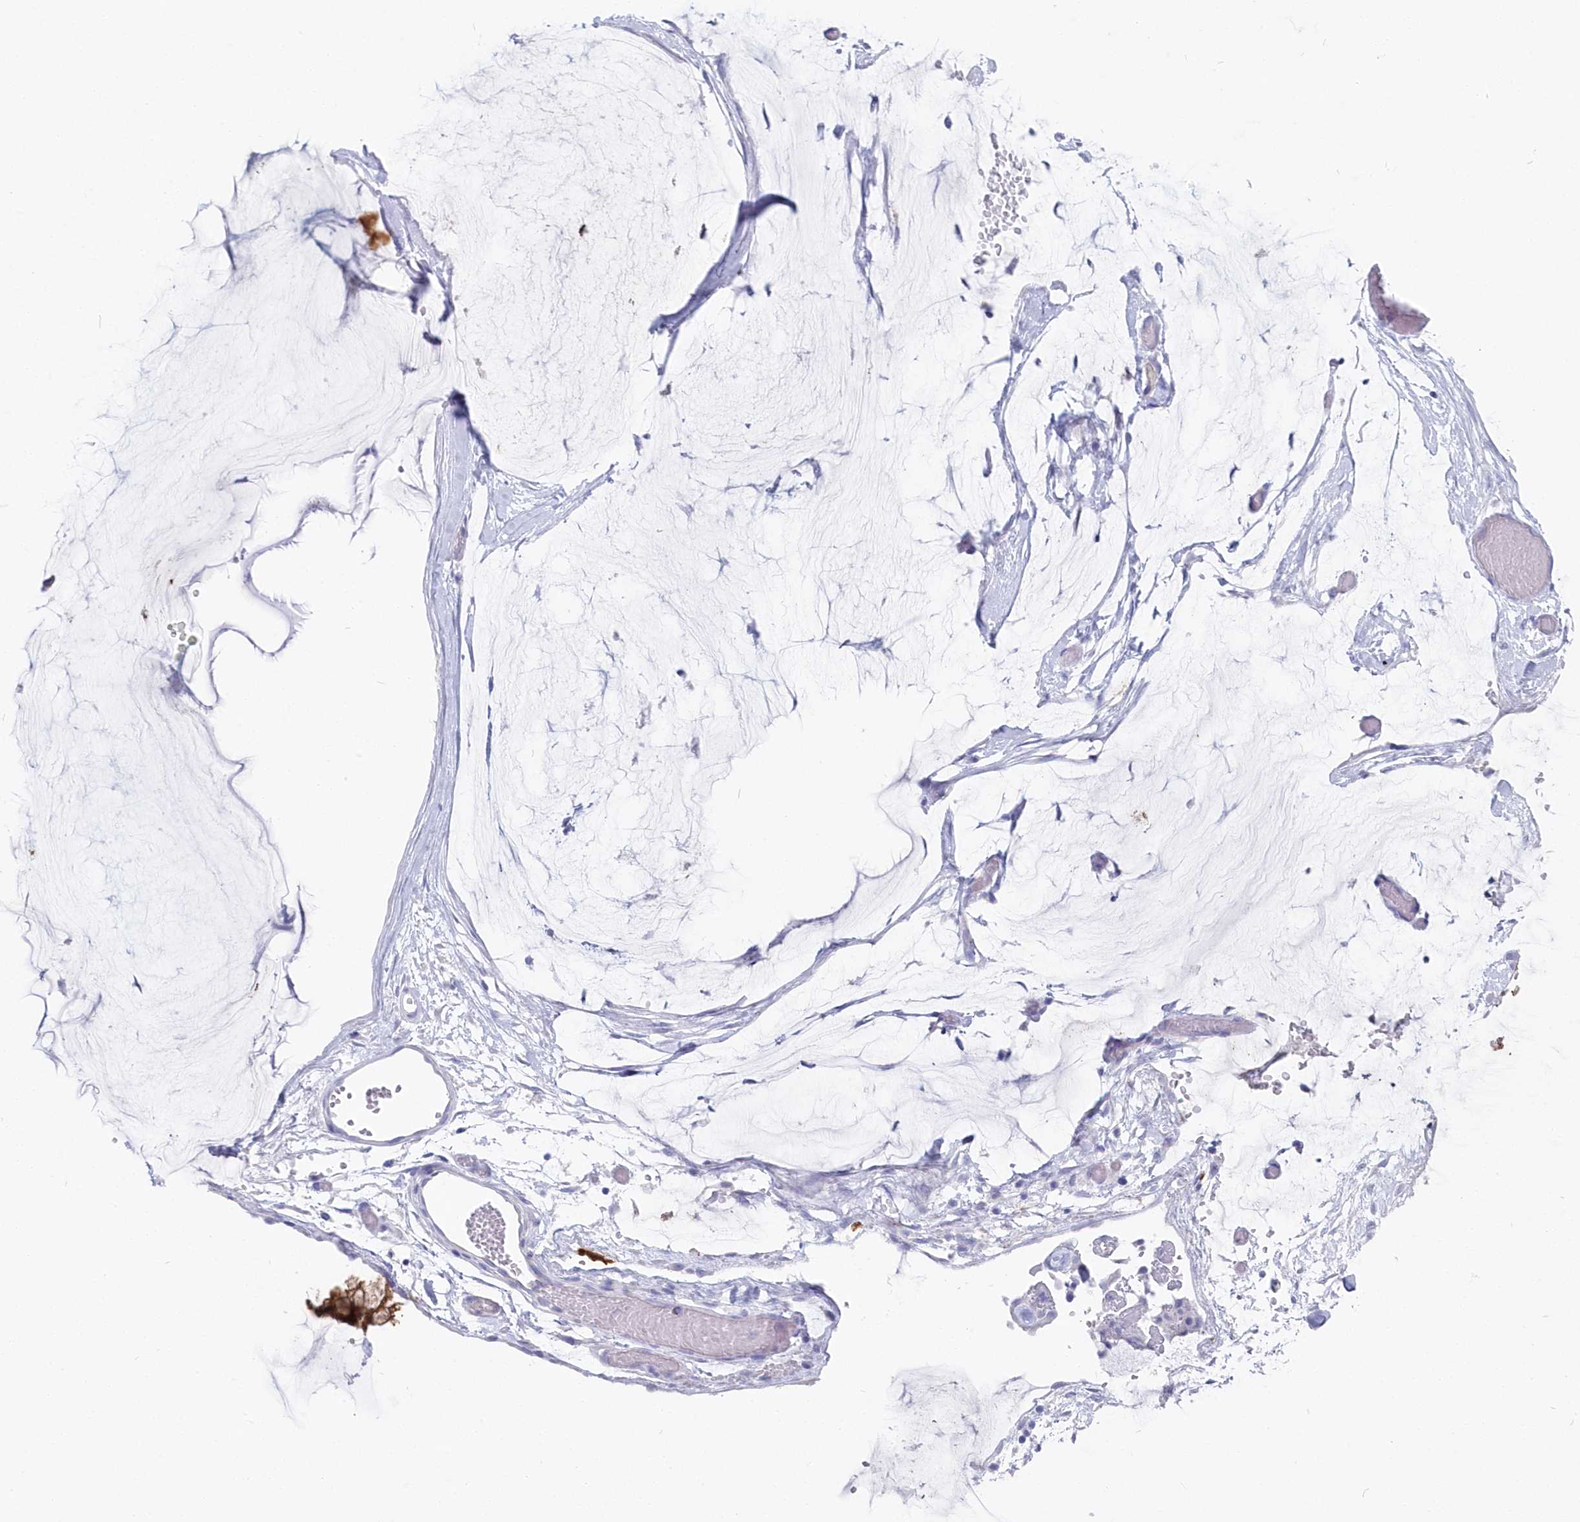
{"staining": {"intensity": "moderate", "quantity": ">75%", "location": "cytoplasmic/membranous"}, "tissue": "ovarian cancer", "cell_type": "Tumor cells", "image_type": "cancer", "snomed": [{"axis": "morphology", "description": "Cystadenocarcinoma, mucinous, NOS"}, {"axis": "topography", "description": "Ovary"}], "caption": "Protein expression by immunohistochemistry demonstrates moderate cytoplasmic/membranous positivity in approximately >75% of tumor cells in ovarian mucinous cystadenocarcinoma.", "gene": "CSNK1G2", "patient": {"sex": "female", "age": 39}}